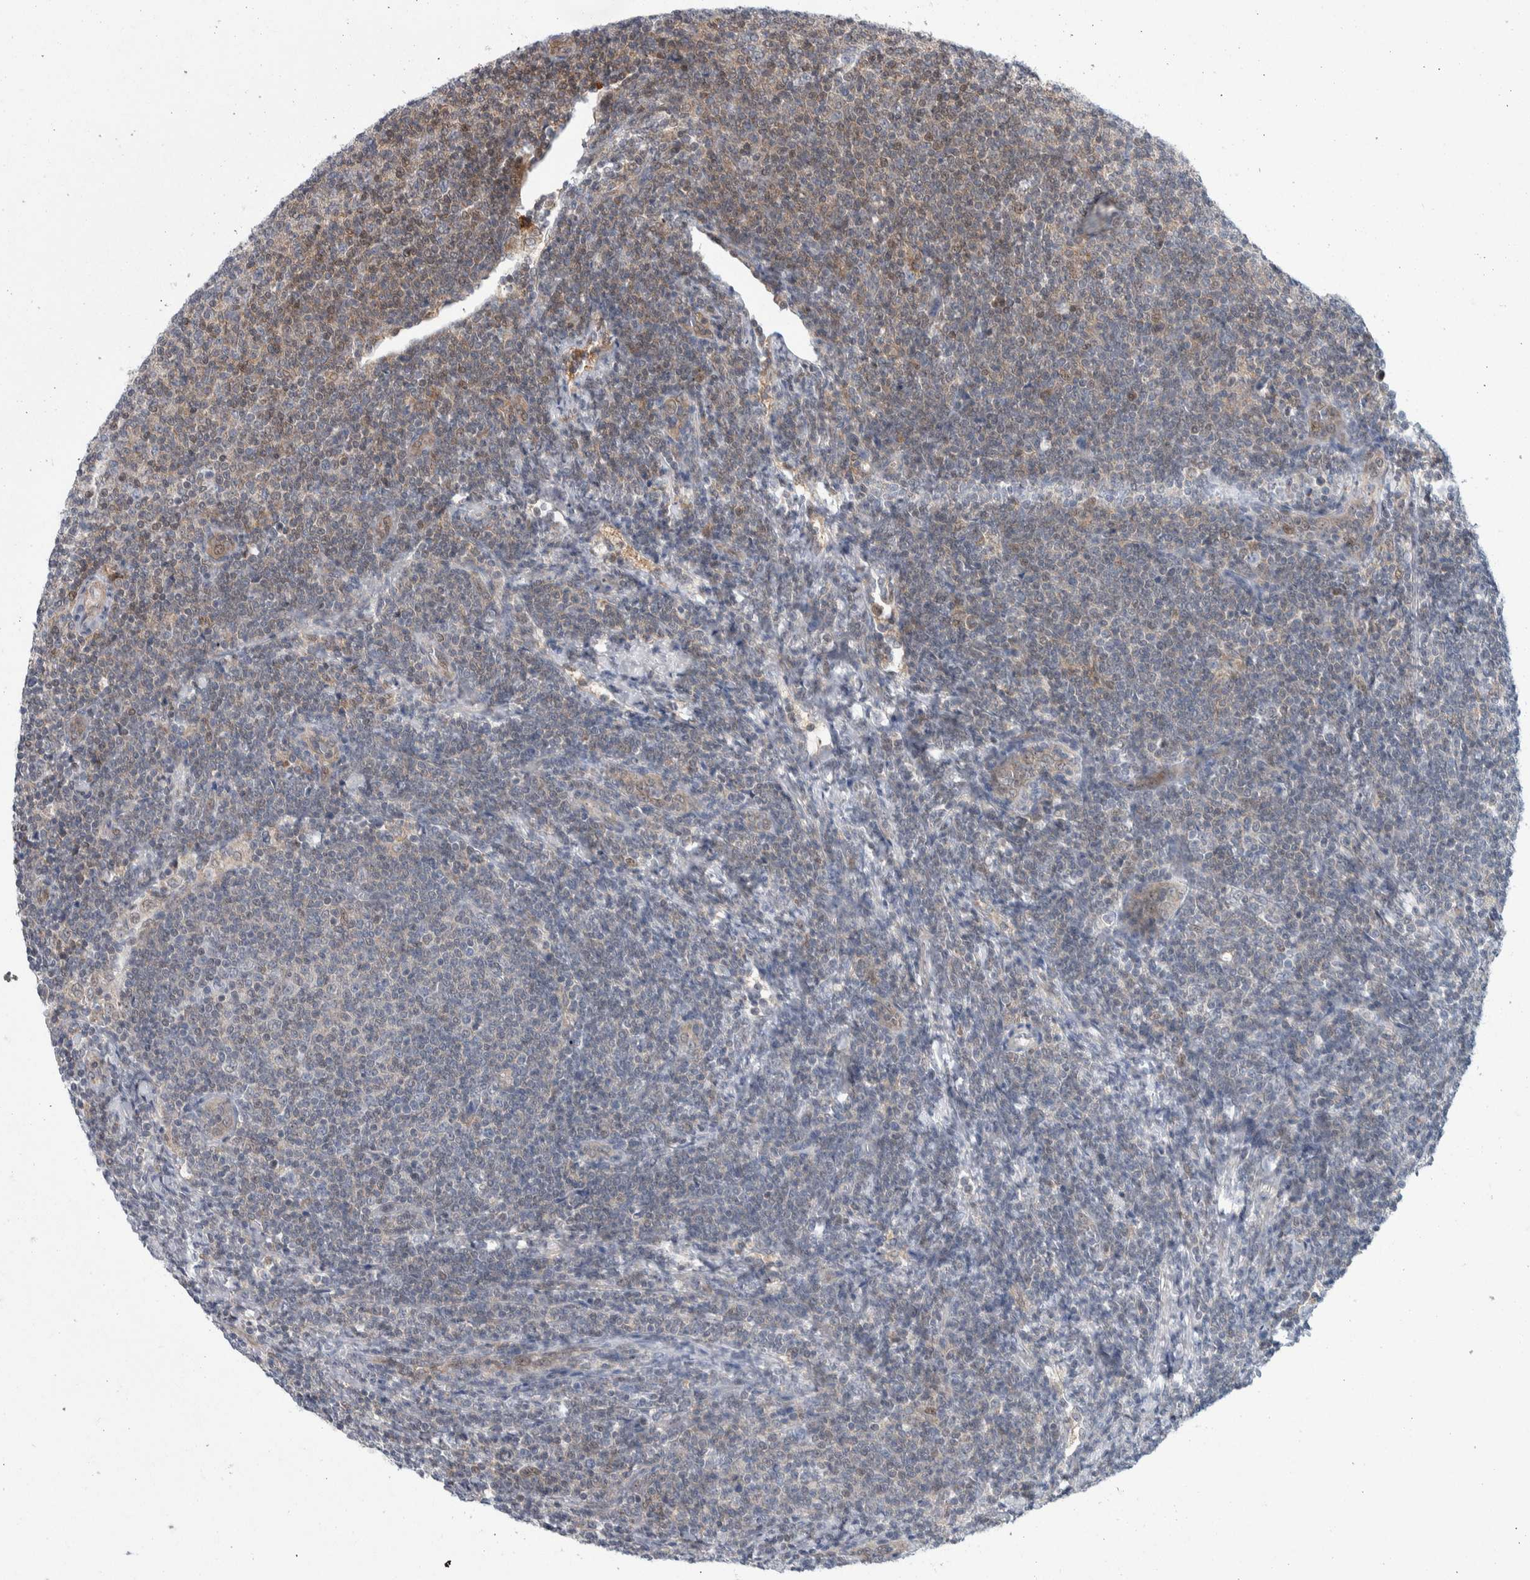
{"staining": {"intensity": "negative", "quantity": "none", "location": "none"}, "tissue": "lymphoma", "cell_type": "Tumor cells", "image_type": "cancer", "snomed": [{"axis": "morphology", "description": "Malignant lymphoma, non-Hodgkin's type, Low grade"}, {"axis": "topography", "description": "Lymph node"}], "caption": "Tumor cells show no significant protein expression in lymphoma.", "gene": "PTPA", "patient": {"sex": "male", "age": 66}}